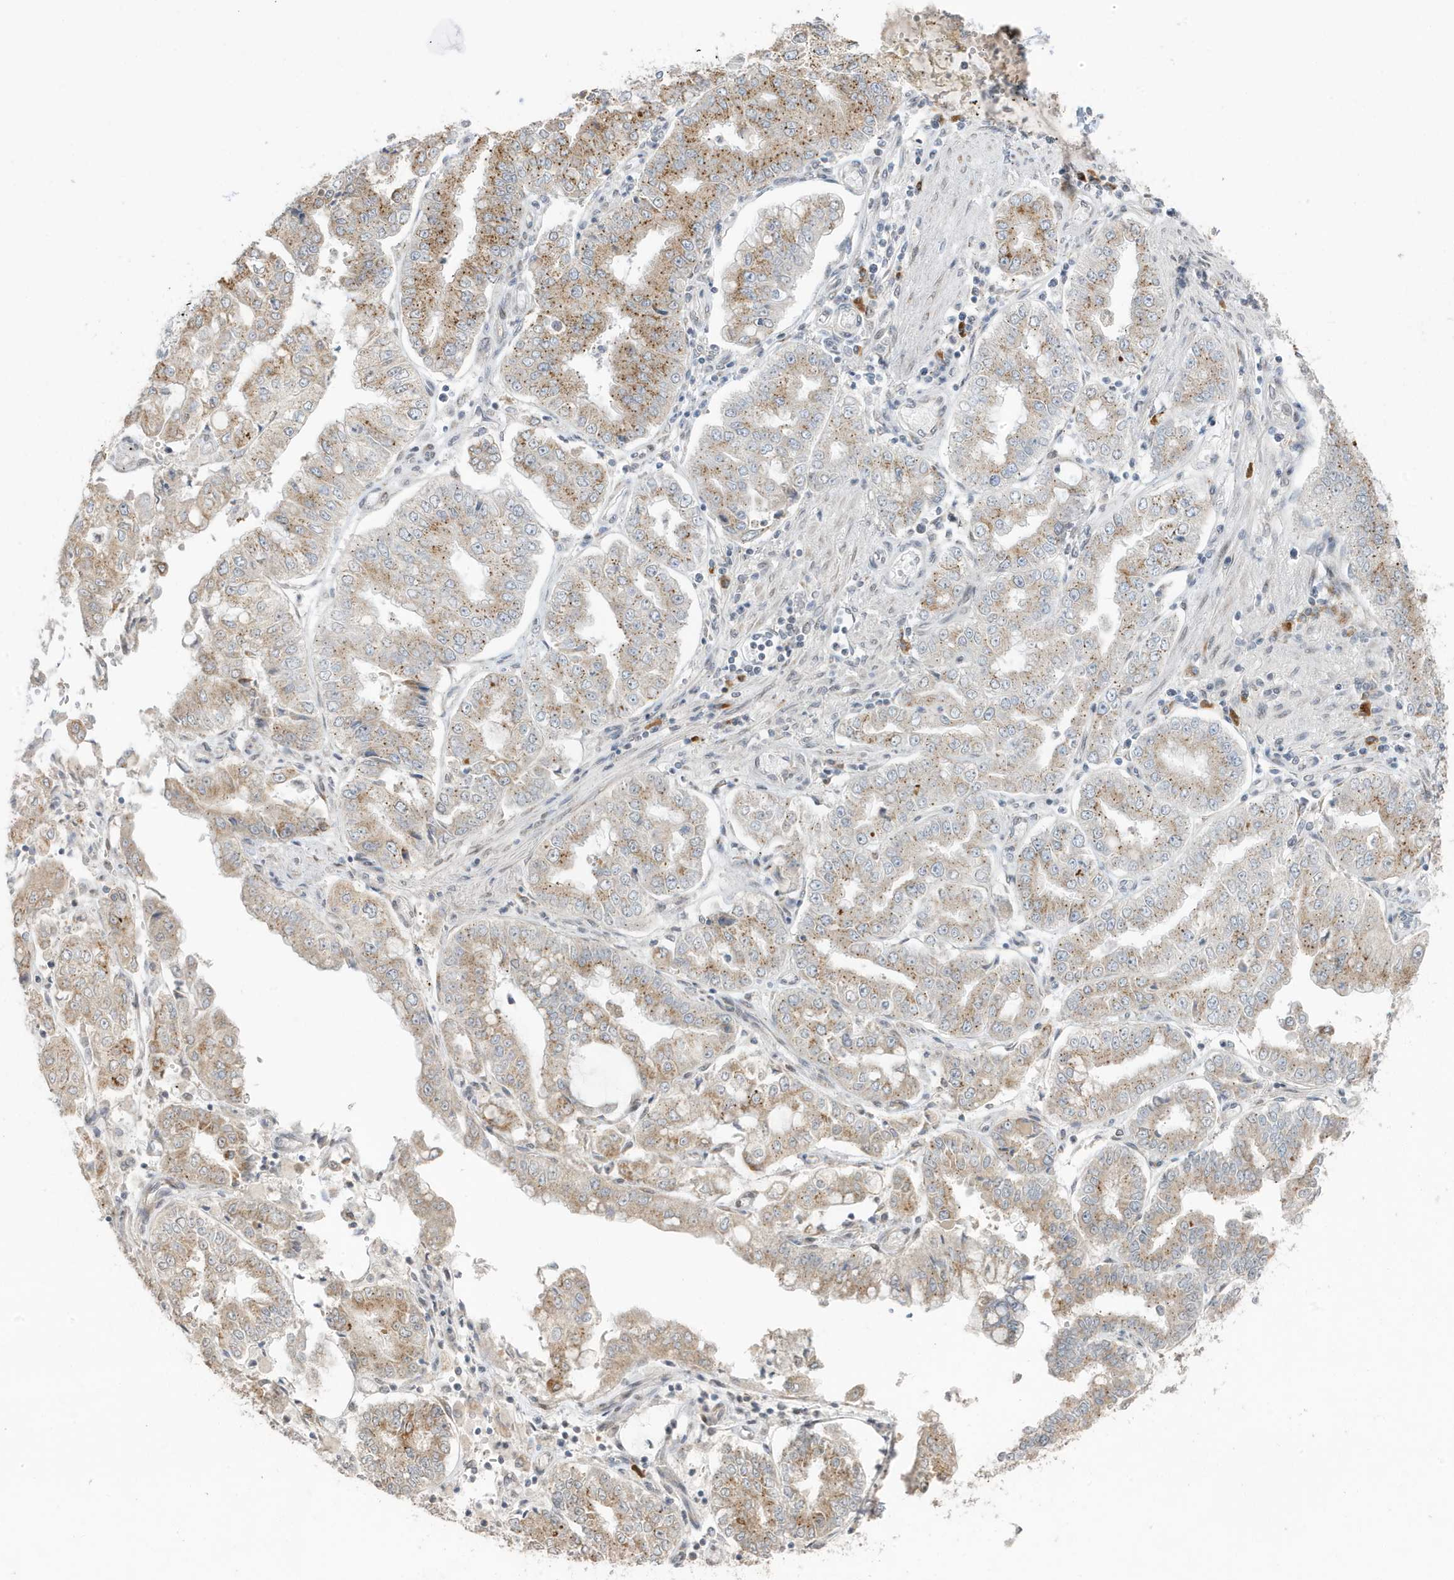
{"staining": {"intensity": "moderate", "quantity": "25%-75%", "location": "cytoplasmic/membranous"}, "tissue": "stomach cancer", "cell_type": "Tumor cells", "image_type": "cancer", "snomed": [{"axis": "morphology", "description": "Adenocarcinoma, NOS"}, {"axis": "topography", "description": "Stomach"}], "caption": "Human stomach cancer stained for a protein (brown) displays moderate cytoplasmic/membranous positive positivity in approximately 25%-75% of tumor cells.", "gene": "RER1", "patient": {"sex": "male", "age": 76}}